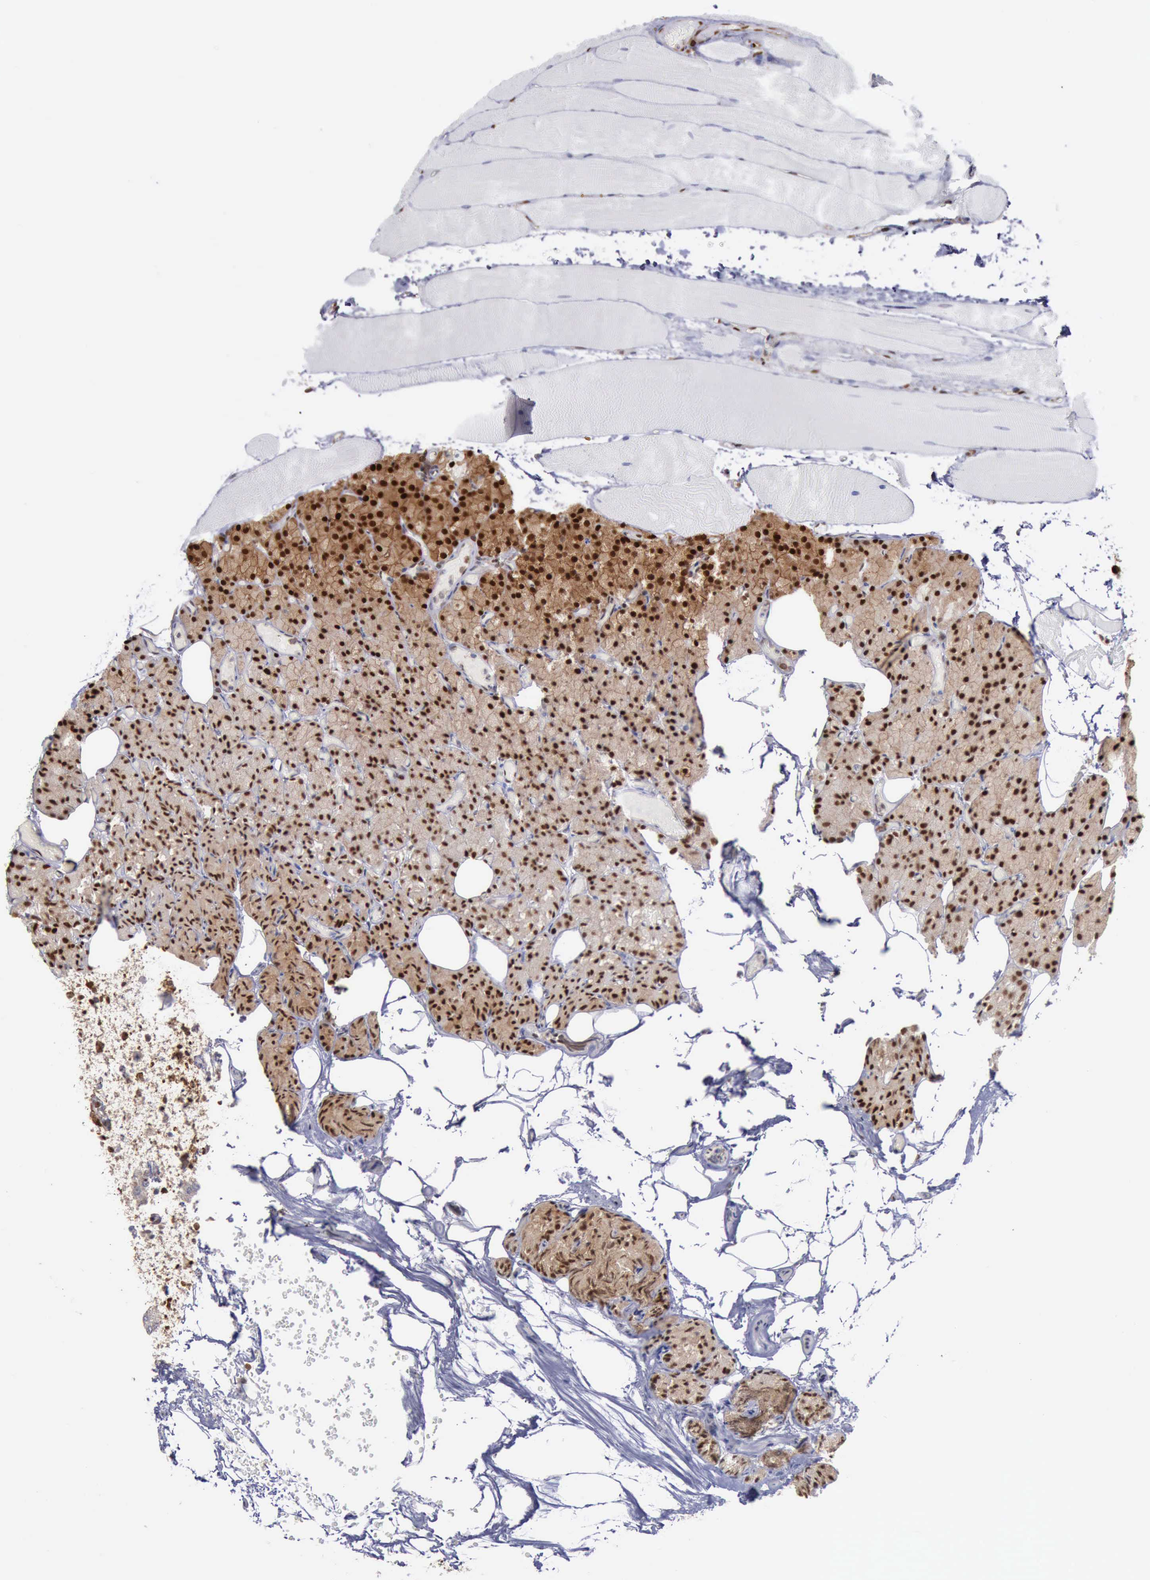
{"staining": {"intensity": "strong", "quantity": ">75%", "location": "nuclear"}, "tissue": "parathyroid gland", "cell_type": "Glandular cells", "image_type": "normal", "snomed": [{"axis": "morphology", "description": "Normal tissue, NOS"}, {"axis": "topography", "description": "Skeletal muscle"}, {"axis": "topography", "description": "Parathyroid gland"}], "caption": "Parathyroid gland stained with DAB (3,3'-diaminobenzidine) IHC exhibits high levels of strong nuclear positivity in approximately >75% of glandular cells. Ihc stains the protein of interest in brown and the nuclei are stained blue.", "gene": "PDCD4", "patient": {"sex": "female", "age": 37}}